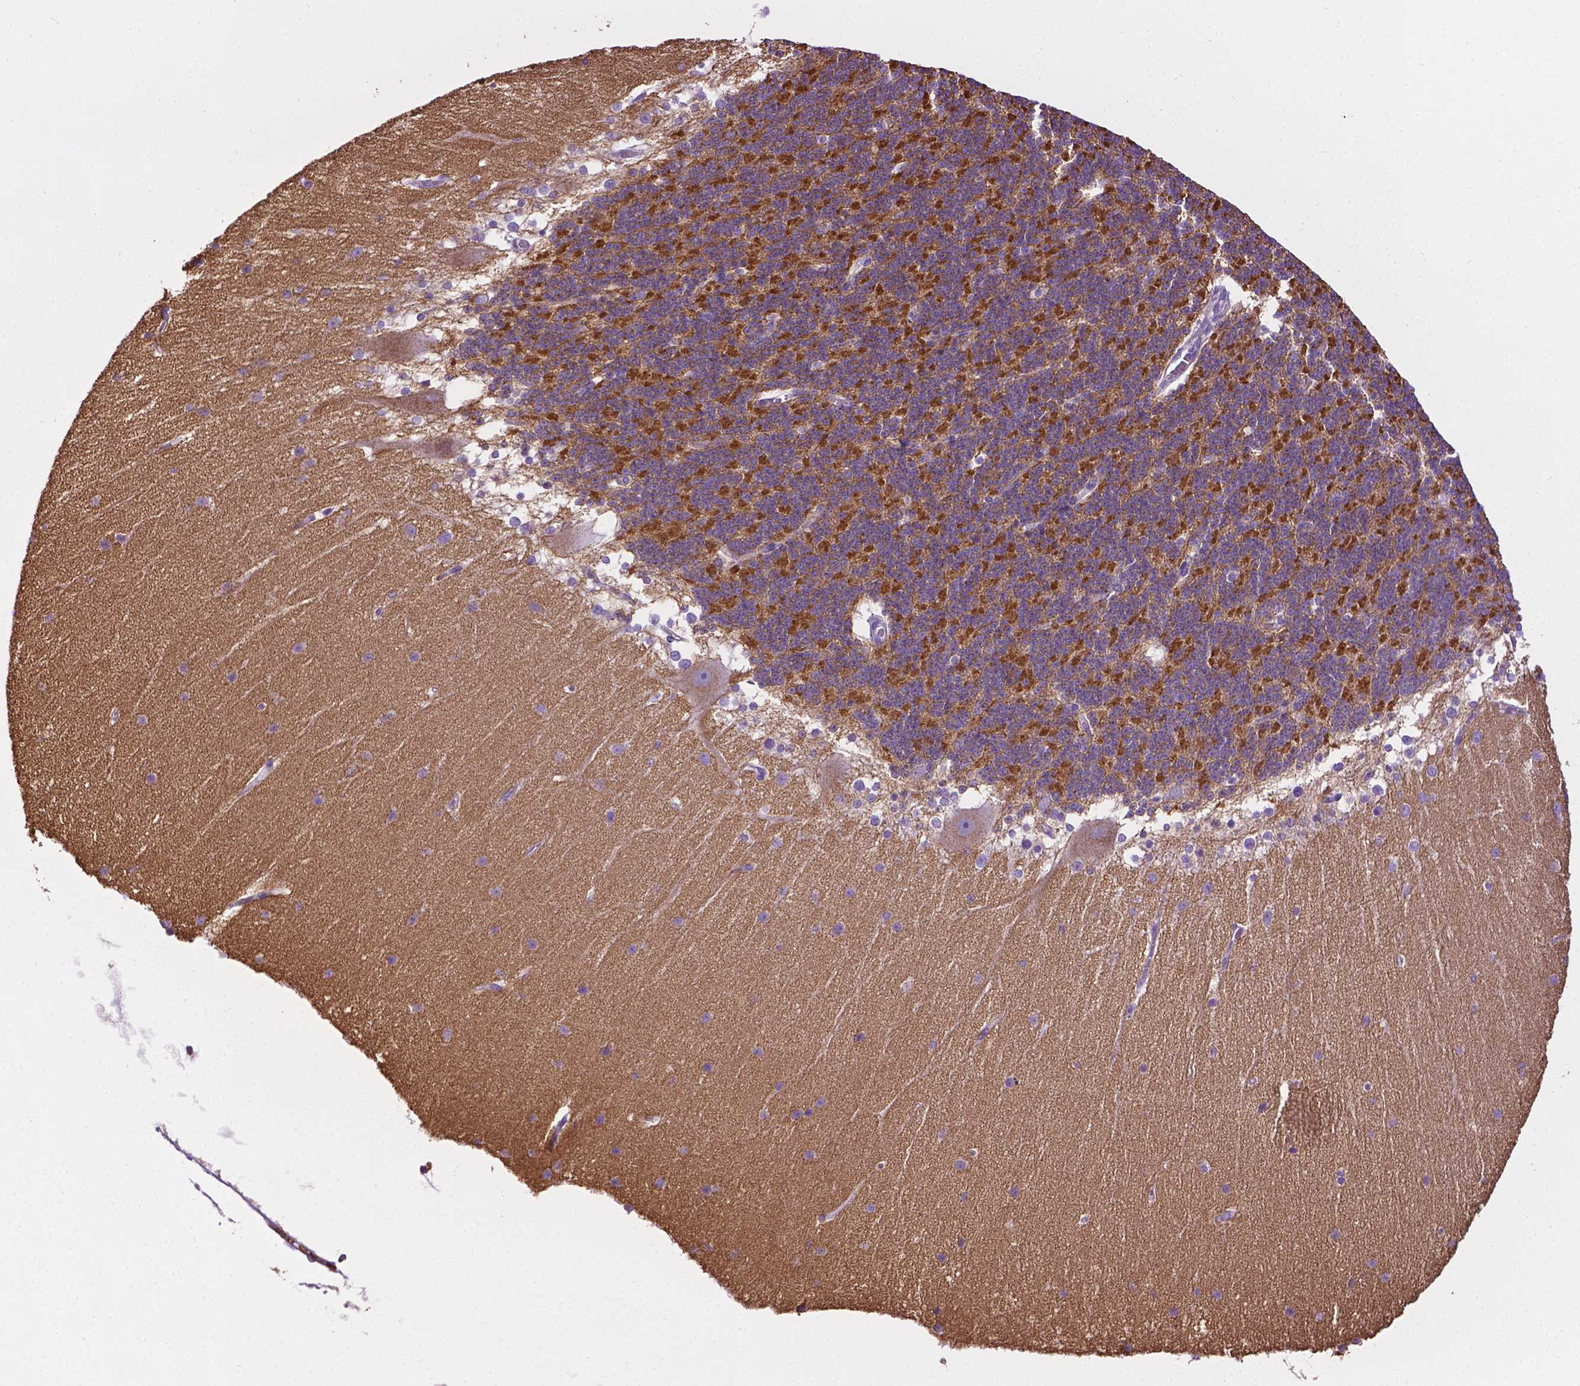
{"staining": {"intensity": "moderate", "quantity": "25%-75%", "location": "cytoplasmic/membranous"}, "tissue": "cerebellum", "cell_type": "Cells in granular layer", "image_type": "normal", "snomed": [{"axis": "morphology", "description": "Normal tissue, NOS"}, {"axis": "topography", "description": "Cerebellum"}], "caption": "Protein expression analysis of normal cerebellum exhibits moderate cytoplasmic/membranous positivity in approximately 25%-75% of cells in granular layer.", "gene": "TMEM132E", "patient": {"sex": "female", "age": 19}}